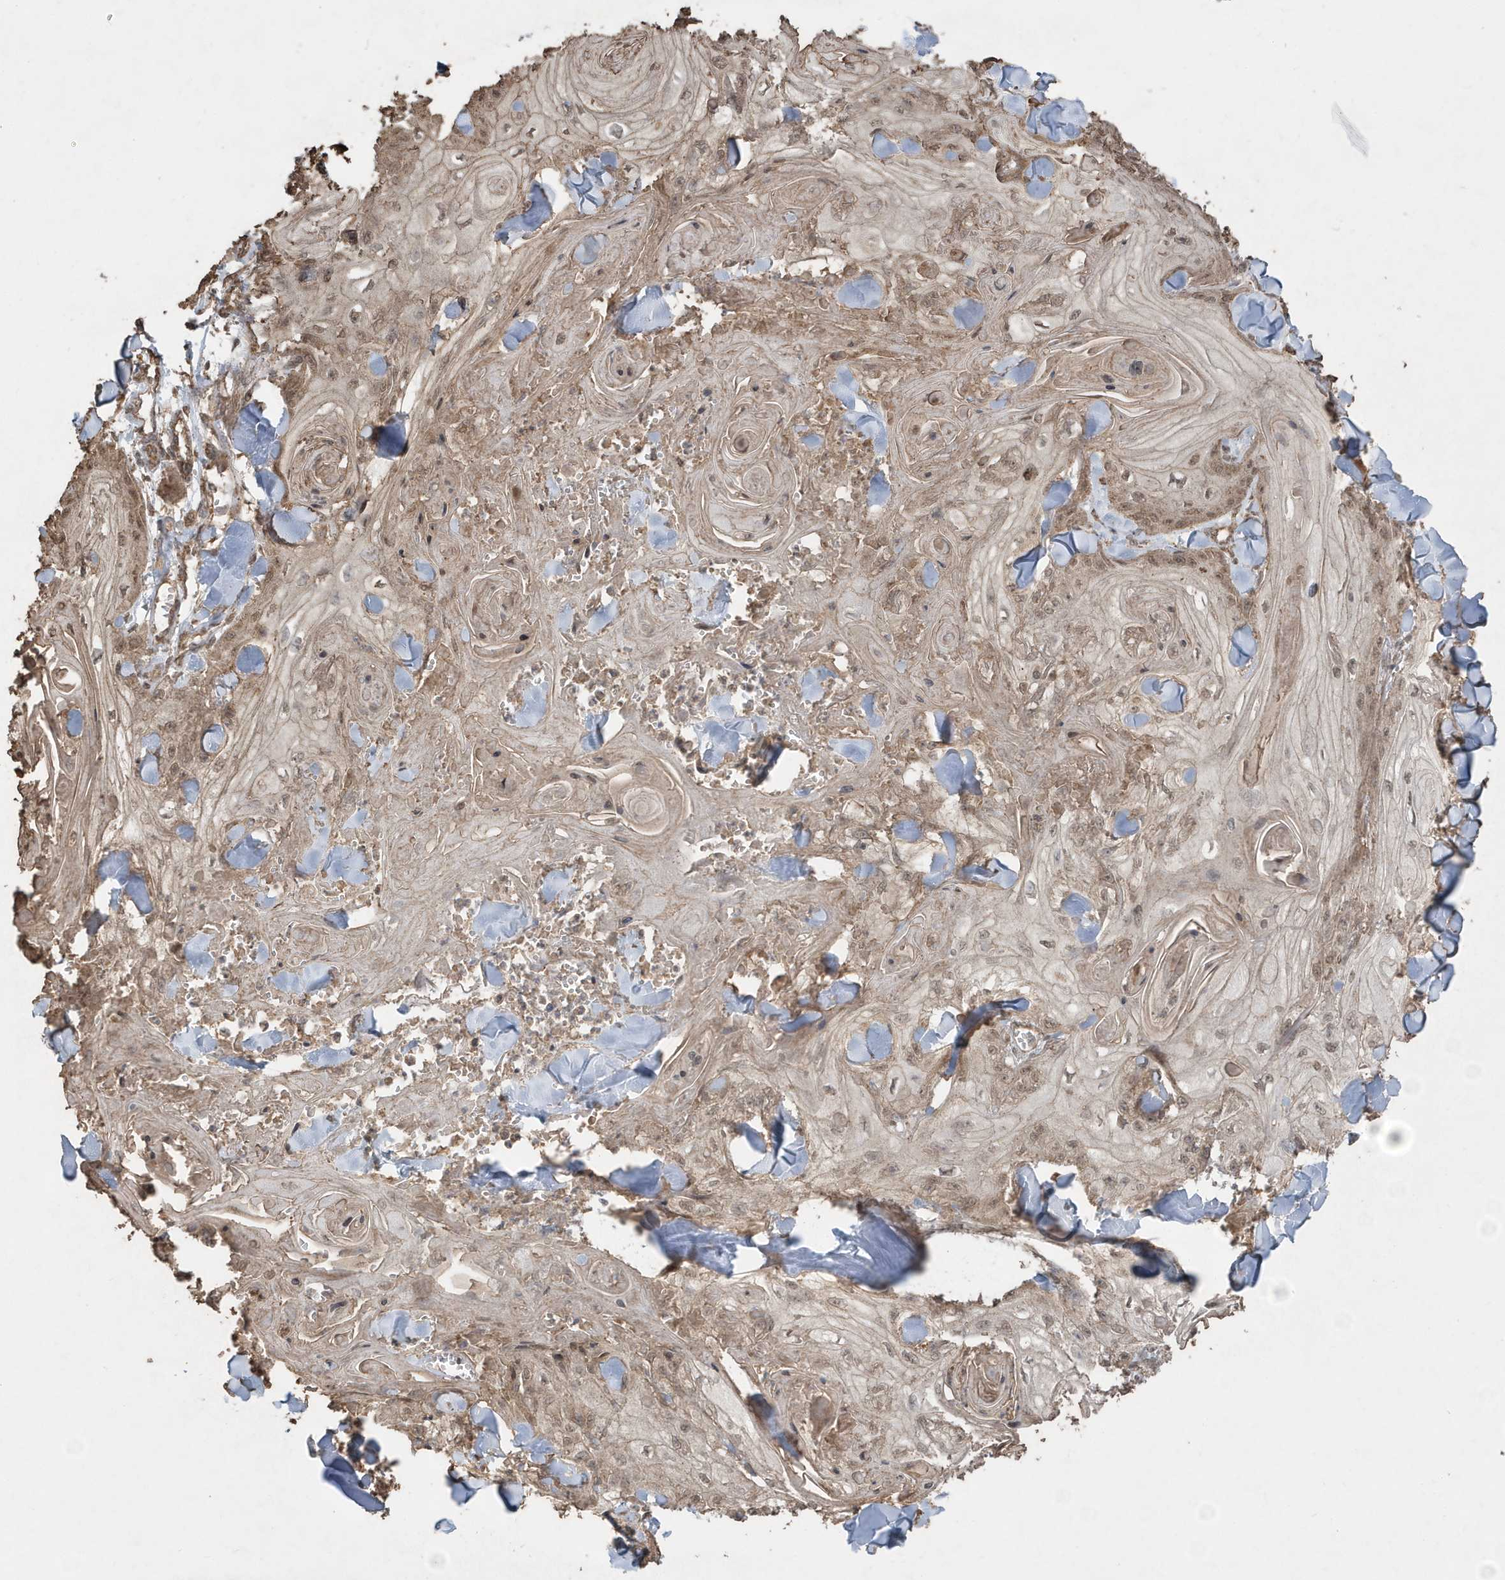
{"staining": {"intensity": "weak", "quantity": "25%-75%", "location": "cytoplasmic/membranous,nuclear"}, "tissue": "skin cancer", "cell_type": "Tumor cells", "image_type": "cancer", "snomed": [{"axis": "morphology", "description": "Squamous cell carcinoma, NOS"}, {"axis": "topography", "description": "Skin"}], "caption": "Protein staining shows weak cytoplasmic/membranous and nuclear staining in about 25%-75% of tumor cells in squamous cell carcinoma (skin).", "gene": "PAXBP1", "patient": {"sex": "male", "age": 74}}